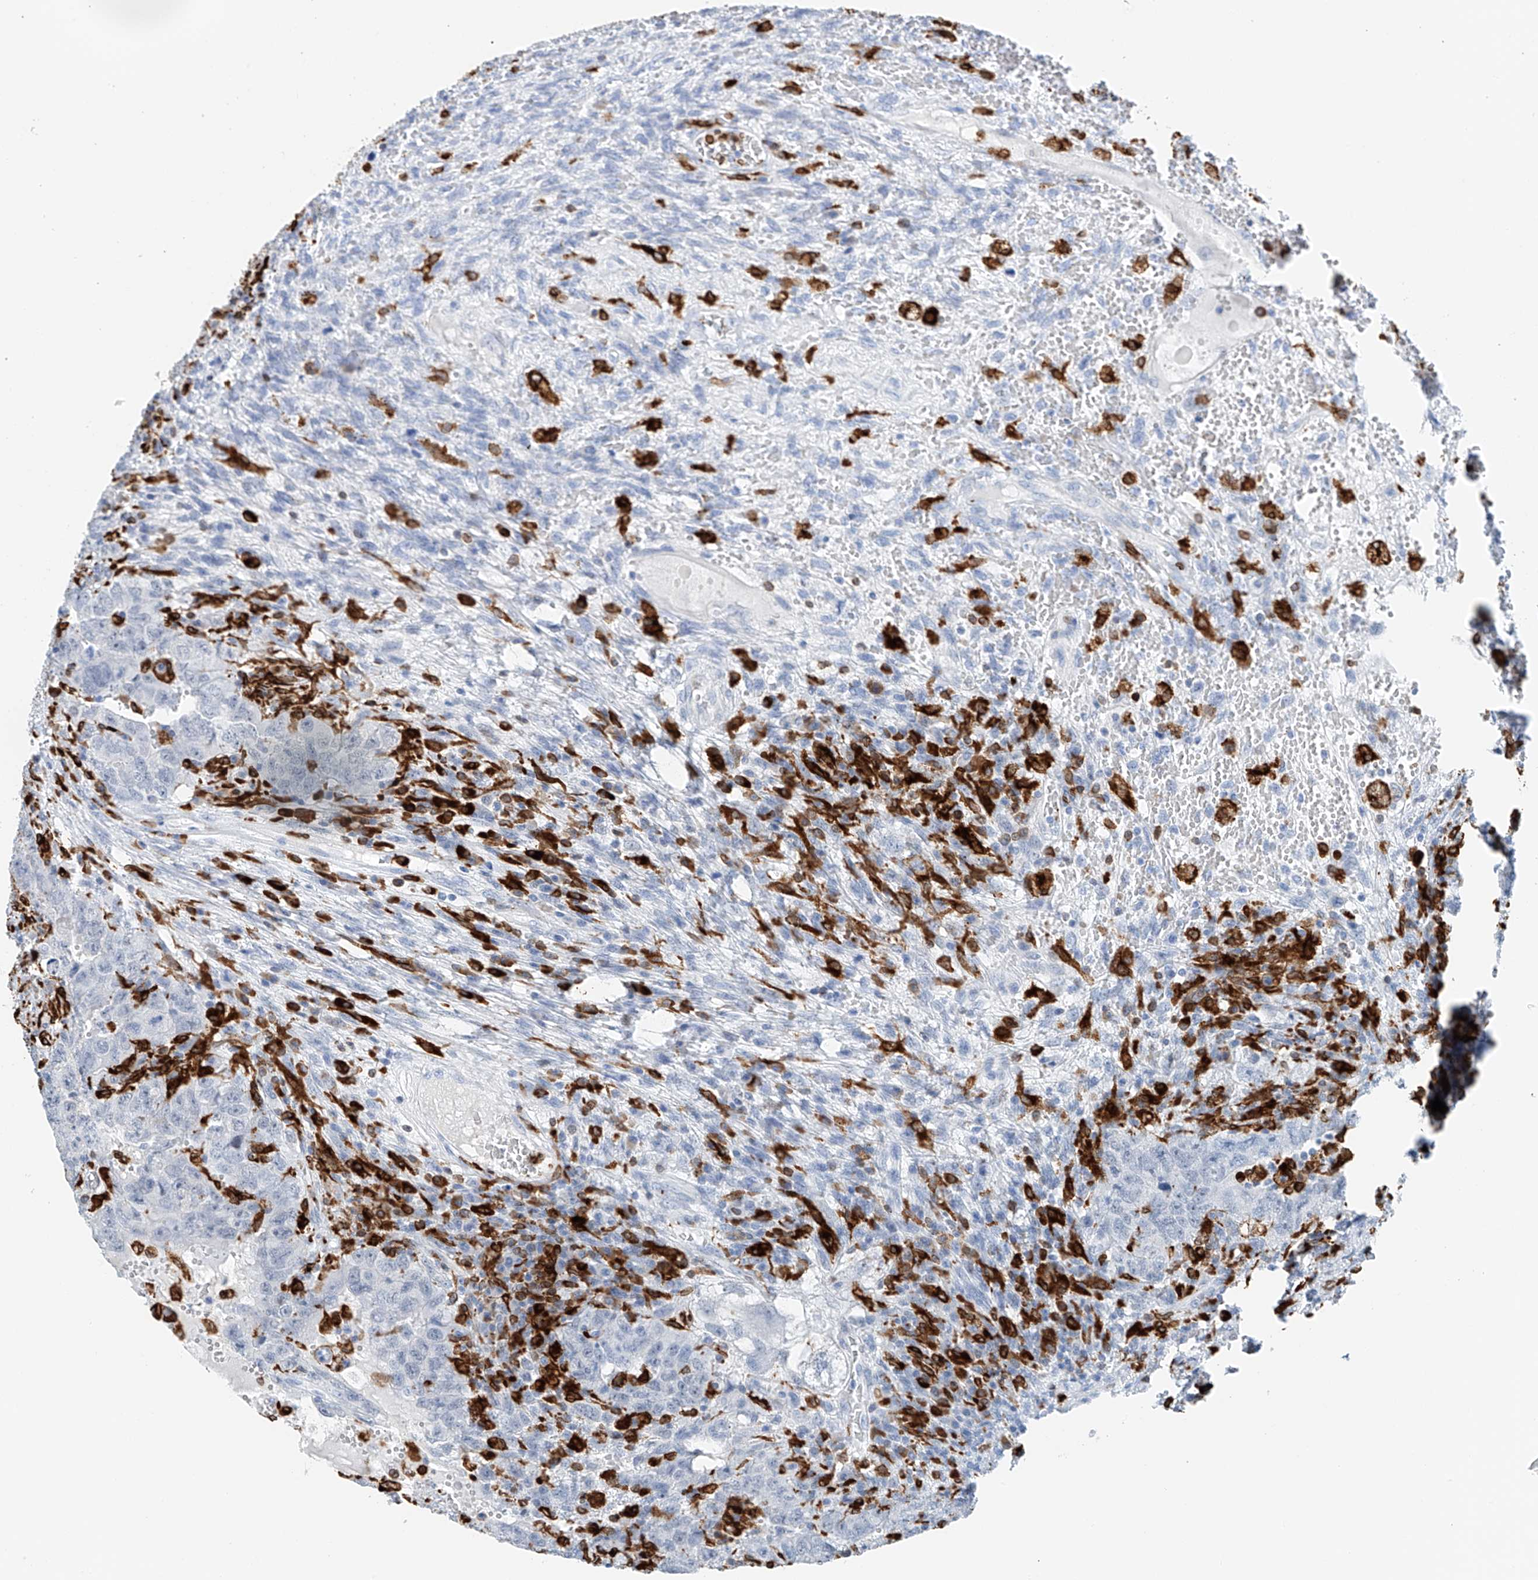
{"staining": {"intensity": "negative", "quantity": "none", "location": "none"}, "tissue": "testis cancer", "cell_type": "Tumor cells", "image_type": "cancer", "snomed": [{"axis": "morphology", "description": "Carcinoma, Embryonal, NOS"}, {"axis": "topography", "description": "Testis"}], "caption": "High magnification brightfield microscopy of testis cancer stained with DAB (brown) and counterstained with hematoxylin (blue): tumor cells show no significant expression.", "gene": "TBXAS1", "patient": {"sex": "male", "age": 26}}